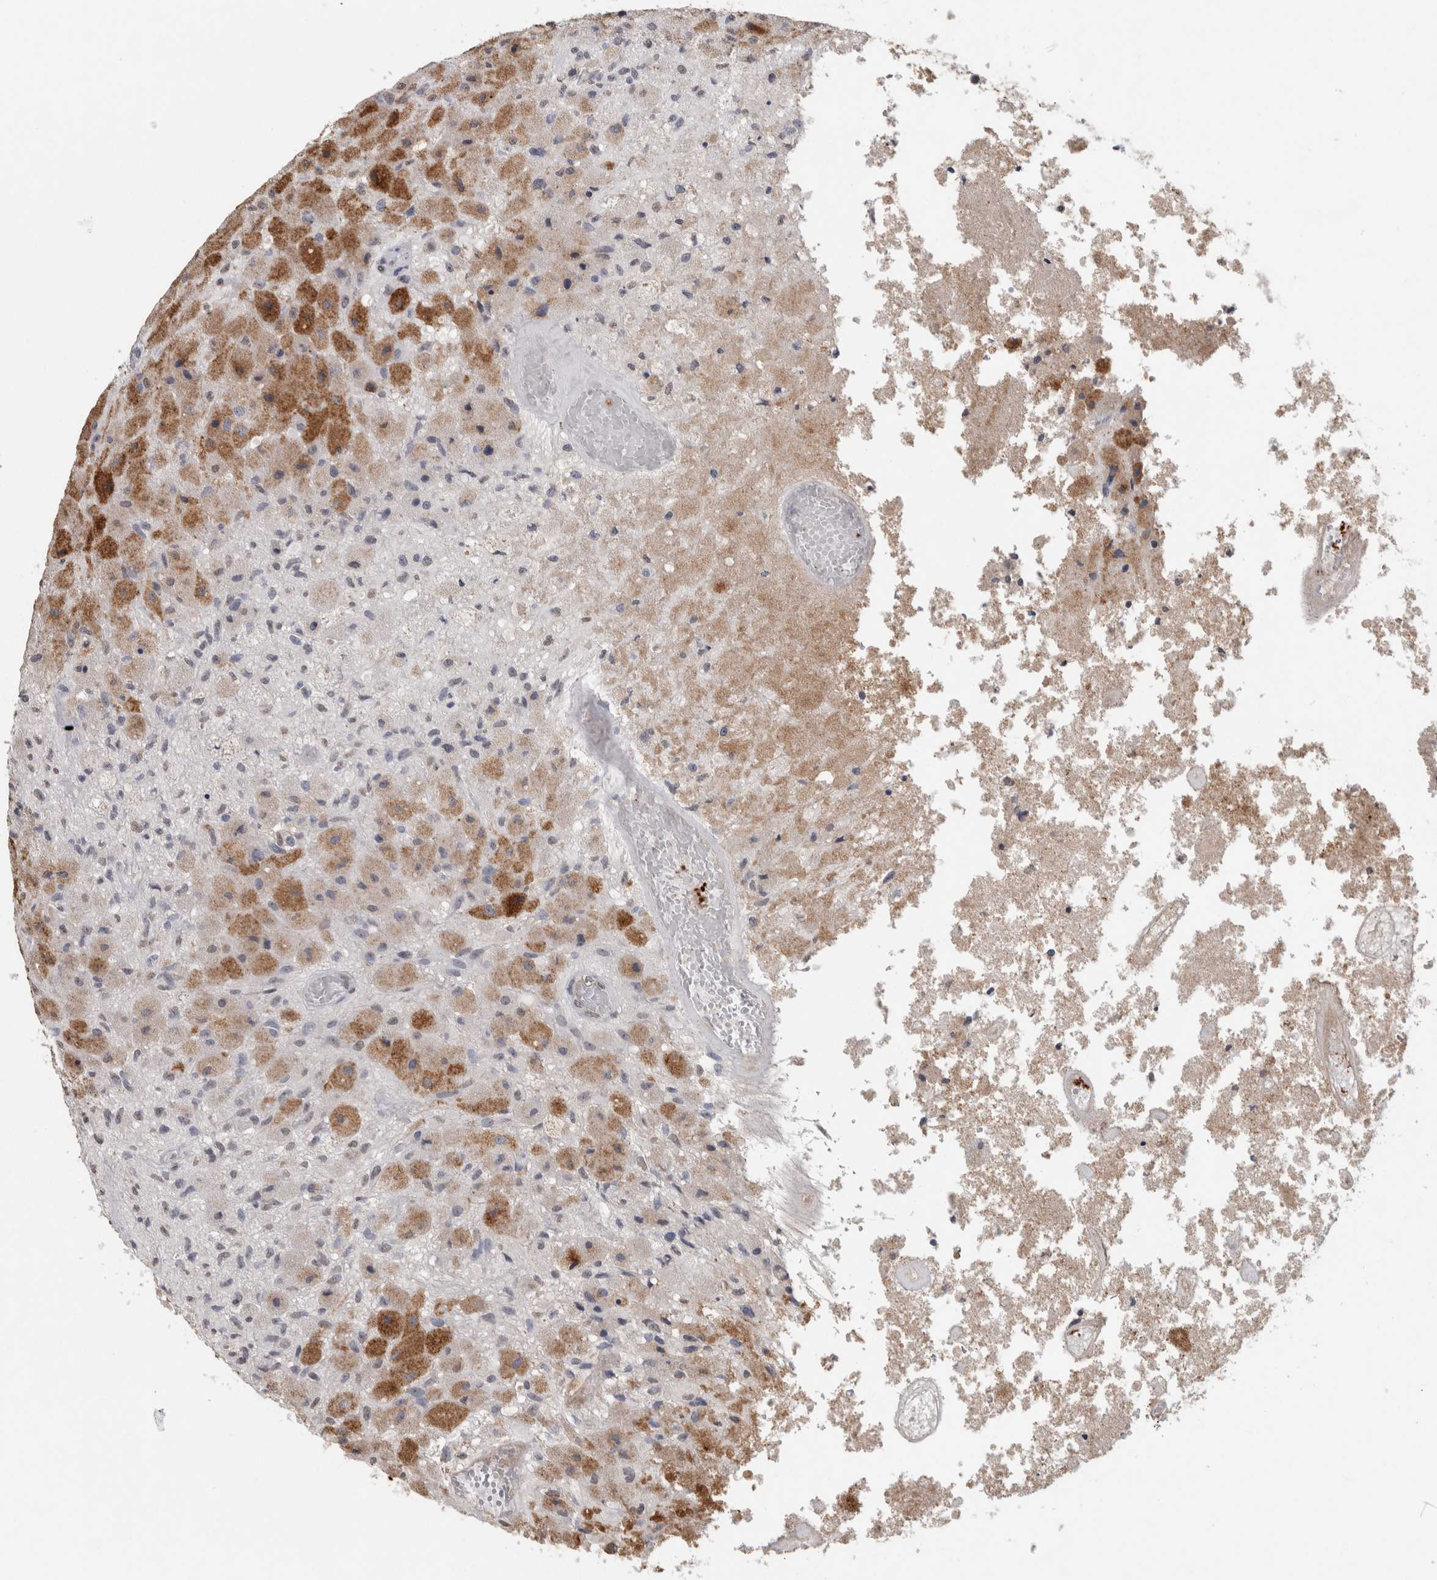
{"staining": {"intensity": "moderate", "quantity": "25%-75%", "location": "cytoplasmic/membranous"}, "tissue": "glioma", "cell_type": "Tumor cells", "image_type": "cancer", "snomed": [{"axis": "morphology", "description": "Normal tissue, NOS"}, {"axis": "morphology", "description": "Glioma, malignant, High grade"}, {"axis": "topography", "description": "Cerebral cortex"}], "caption": "Immunohistochemical staining of human malignant glioma (high-grade) reveals moderate cytoplasmic/membranous protein expression in approximately 25%-75% of tumor cells.", "gene": "LTBP1", "patient": {"sex": "male", "age": 77}}